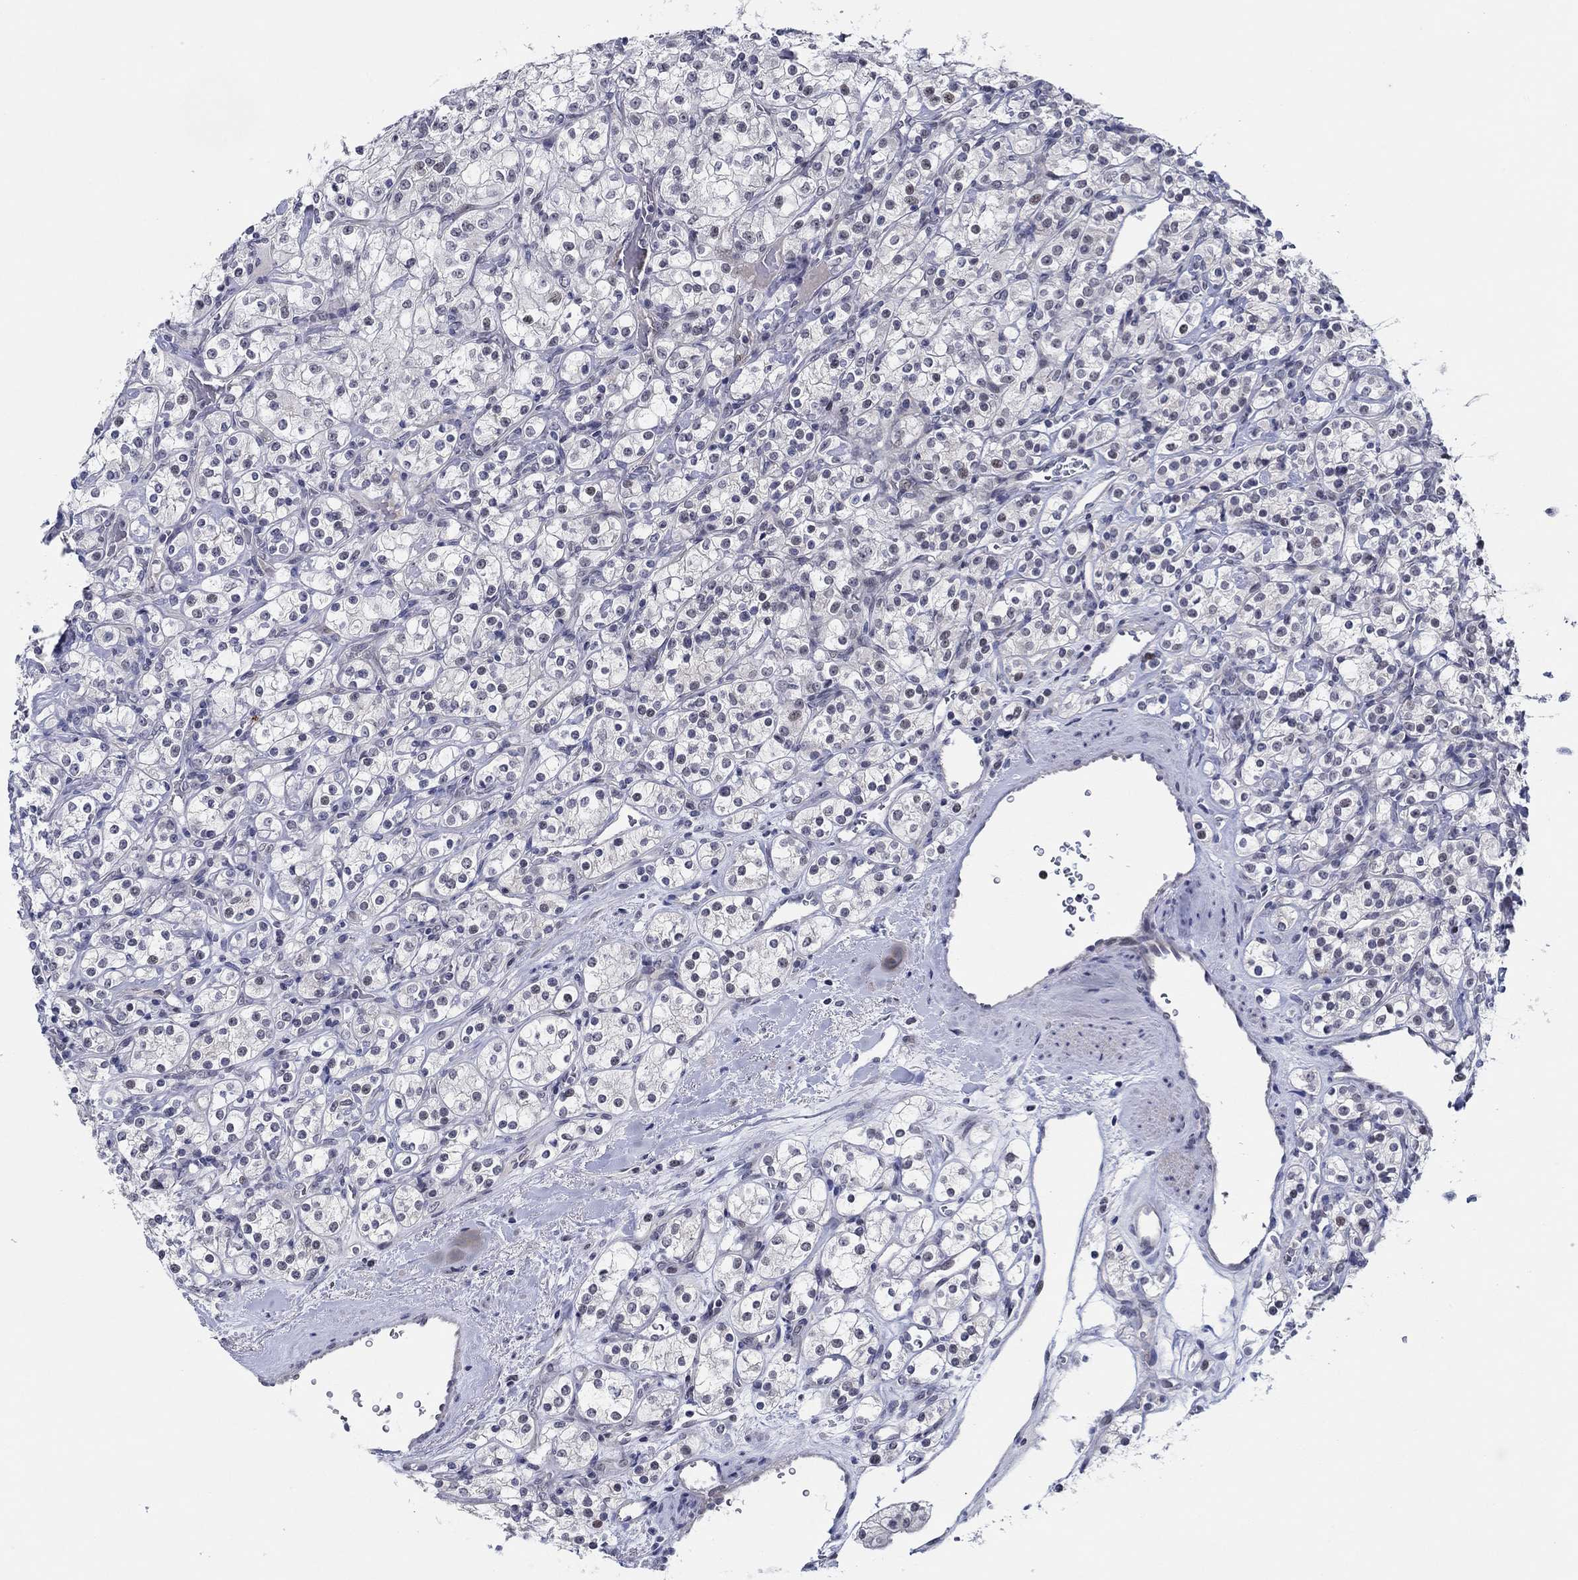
{"staining": {"intensity": "negative", "quantity": "none", "location": "none"}, "tissue": "renal cancer", "cell_type": "Tumor cells", "image_type": "cancer", "snomed": [{"axis": "morphology", "description": "Adenocarcinoma, NOS"}, {"axis": "topography", "description": "Kidney"}], "caption": "The histopathology image displays no staining of tumor cells in renal adenocarcinoma. (Brightfield microscopy of DAB (3,3'-diaminobenzidine) IHC at high magnification).", "gene": "SLC34A1", "patient": {"sex": "male", "age": 77}}